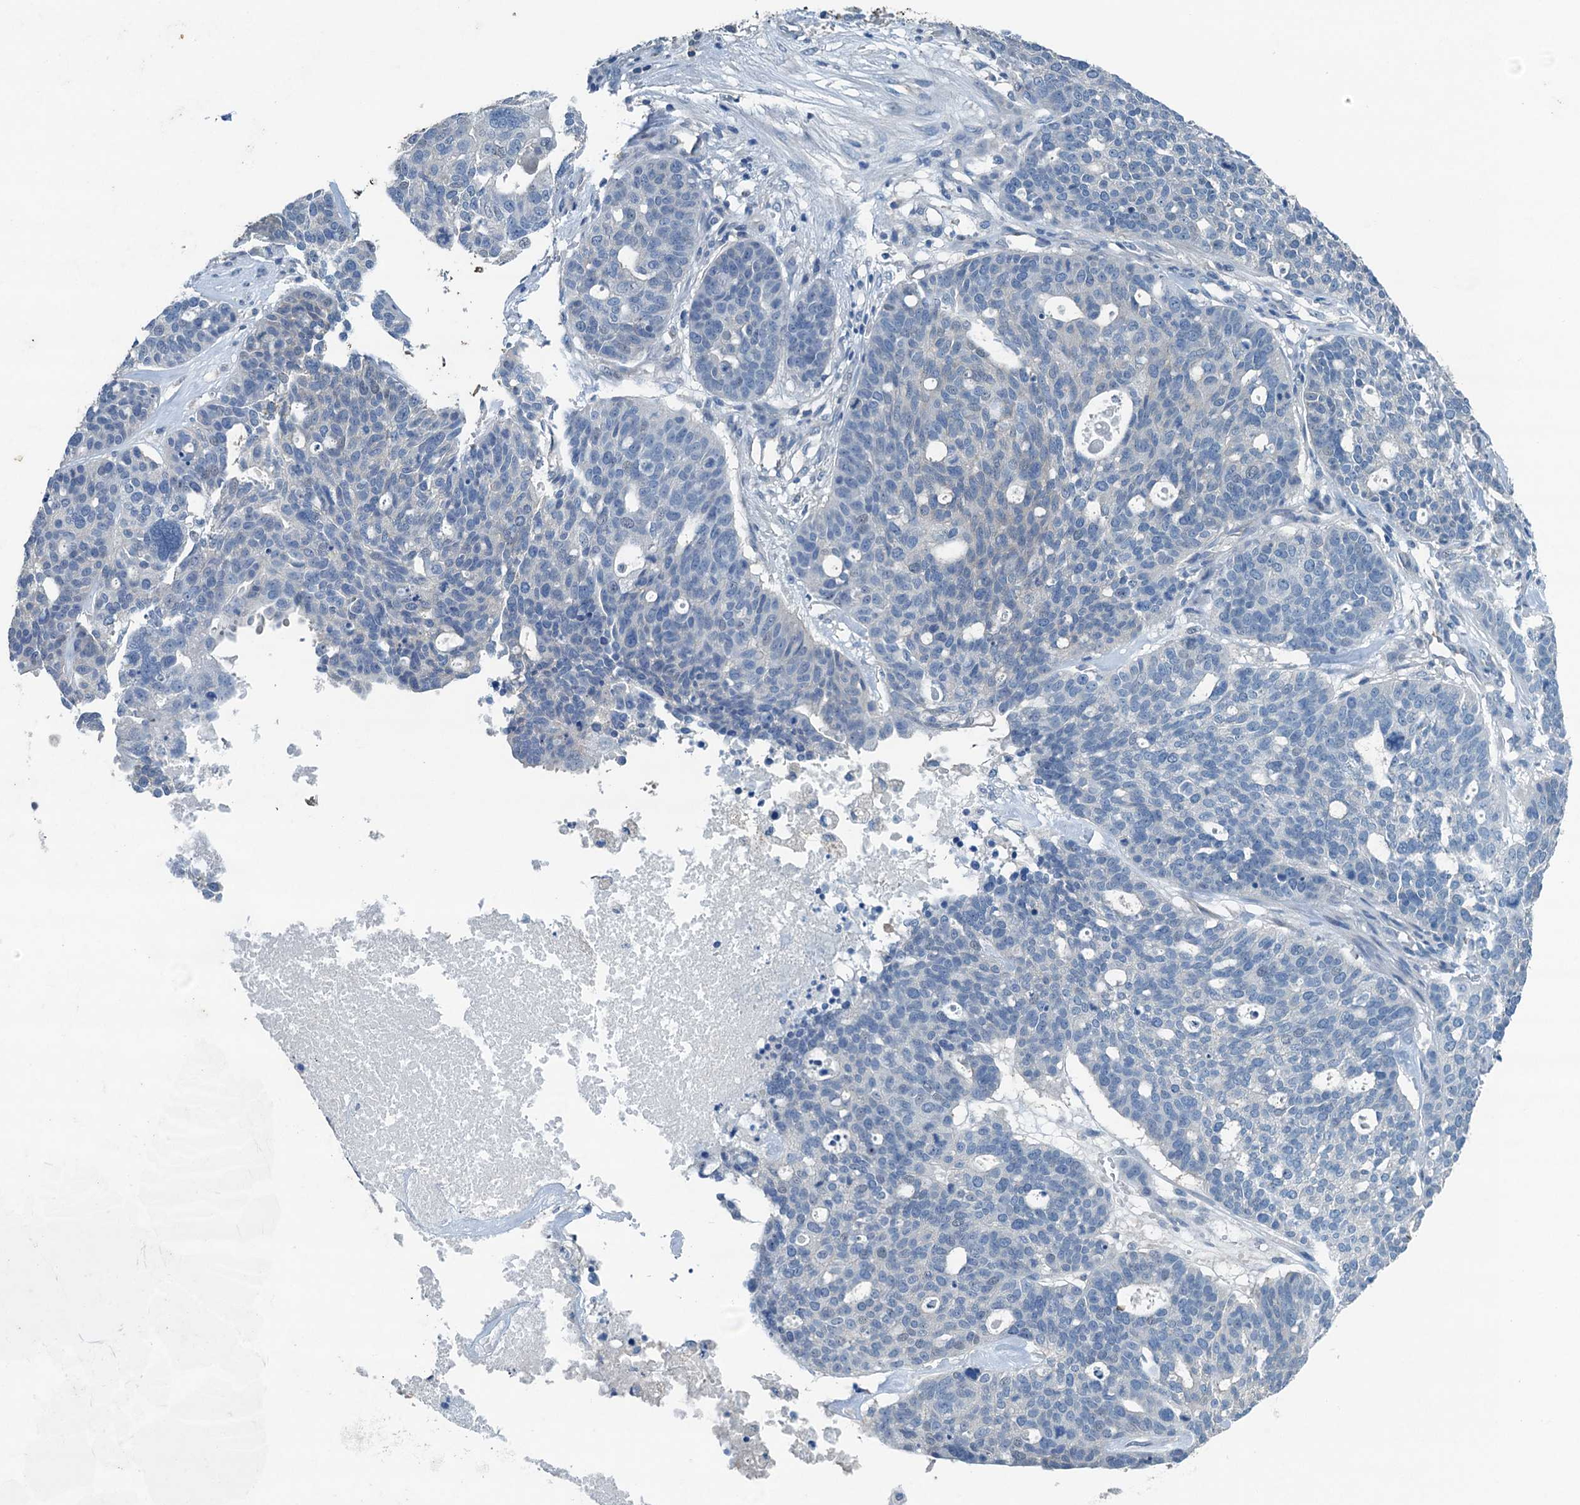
{"staining": {"intensity": "negative", "quantity": "none", "location": "none"}, "tissue": "ovarian cancer", "cell_type": "Tumor cells", "image_type": "cancer", "snomed": [{"axis": "morphology", "description": "Cystadenocarcinoma, serous, NOS"}, {"axis": "topography", "description": "Ovary"}], "caption": "Ovarian cancer was stained to show a protein in brown. There is no significant positivity in tumor cells.", "gene": "CBLIF", "patient": {"sex": "female", "age": 59}}